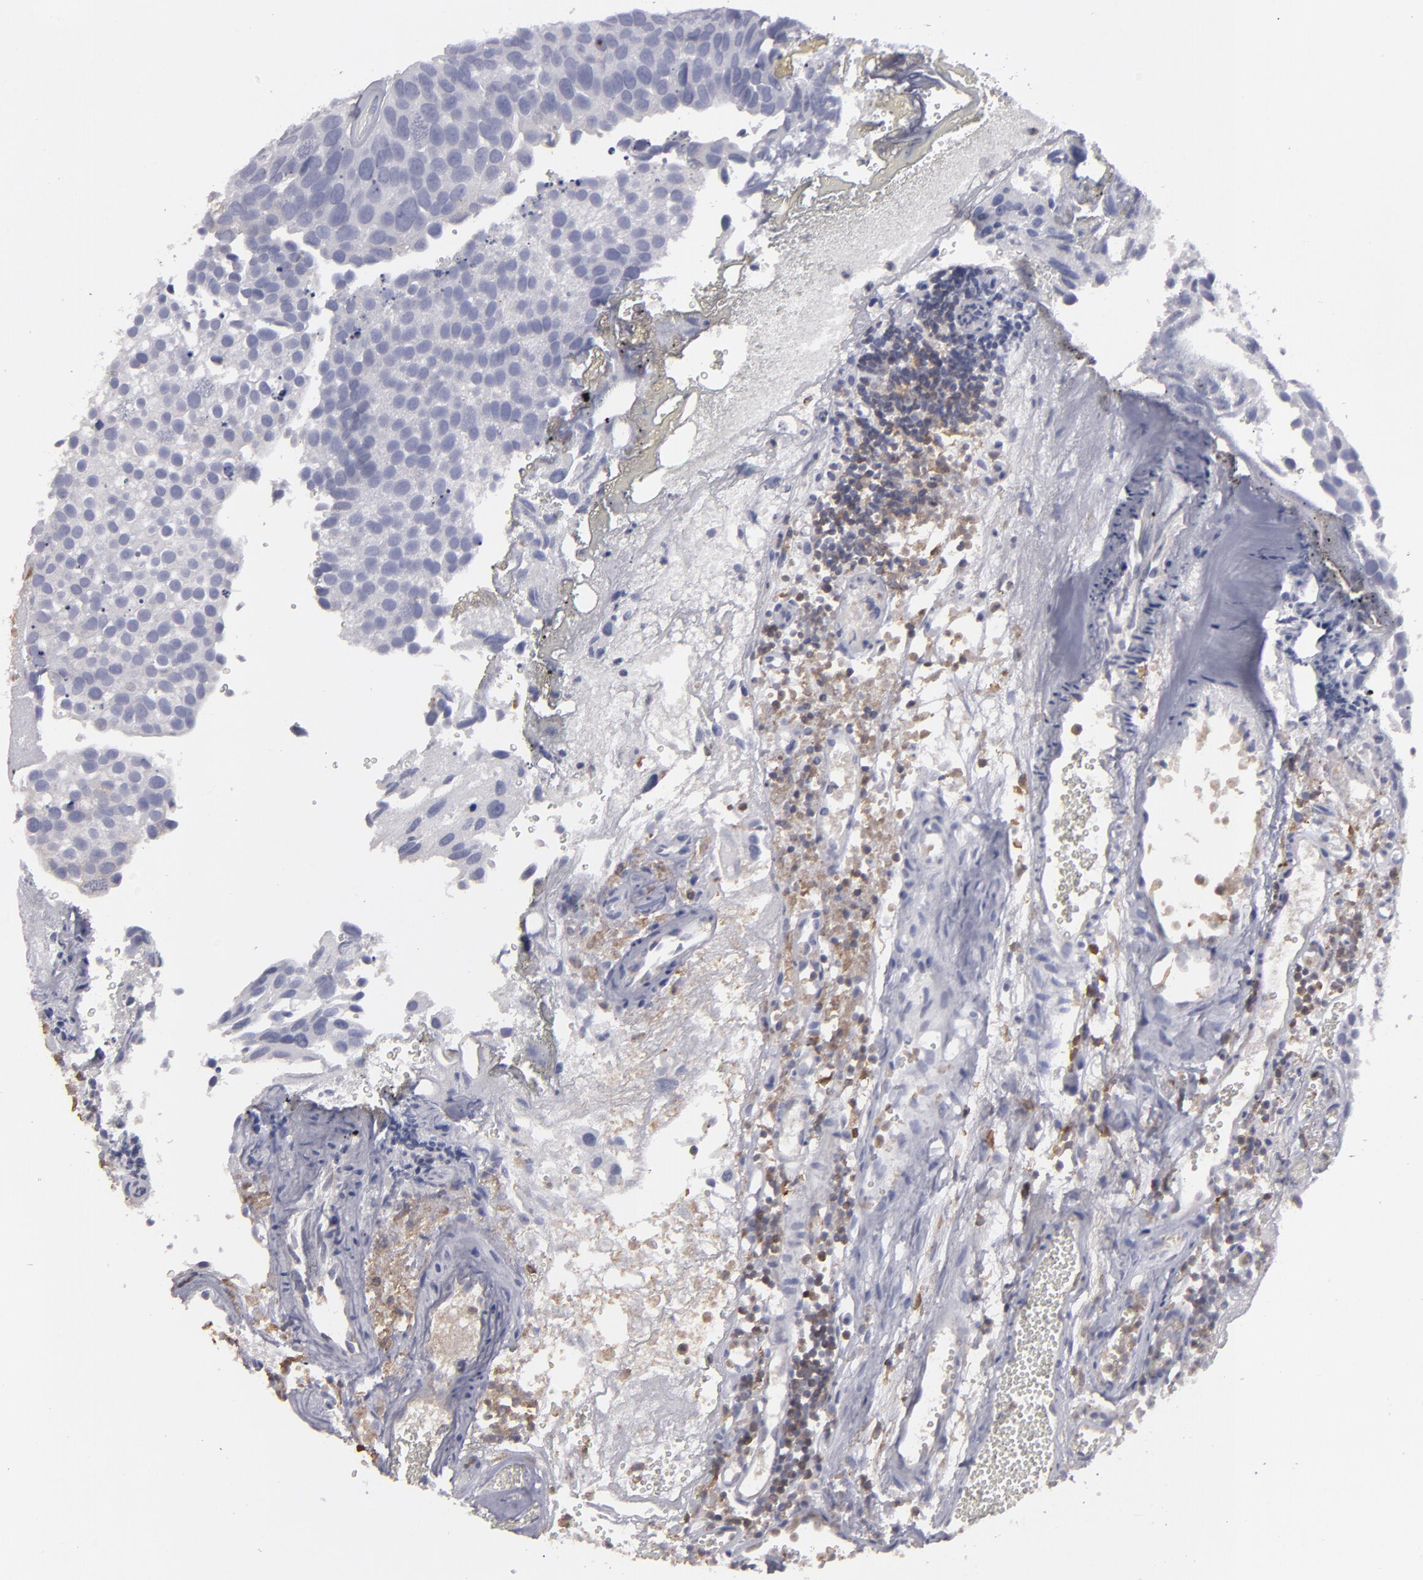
{"staining": {"intensity": "negative", "quantity": "none", "location": "none"}, "tissue": "urothelial cancer", "cell_type": "Tumor cells", "image_type": "cancer", "snomed": [{"axis": "morphology", "description": "Urothelial carcinoma, High grade"}, {"axis": "topography", "description": "Urinary bladder"}], "caption": "Urothelial cancer was stained to show a protein in brown. There is no significant staining in tumor cells.", "gene": "SEMA3G", "patient": {"sex": "male", "age": 72}}